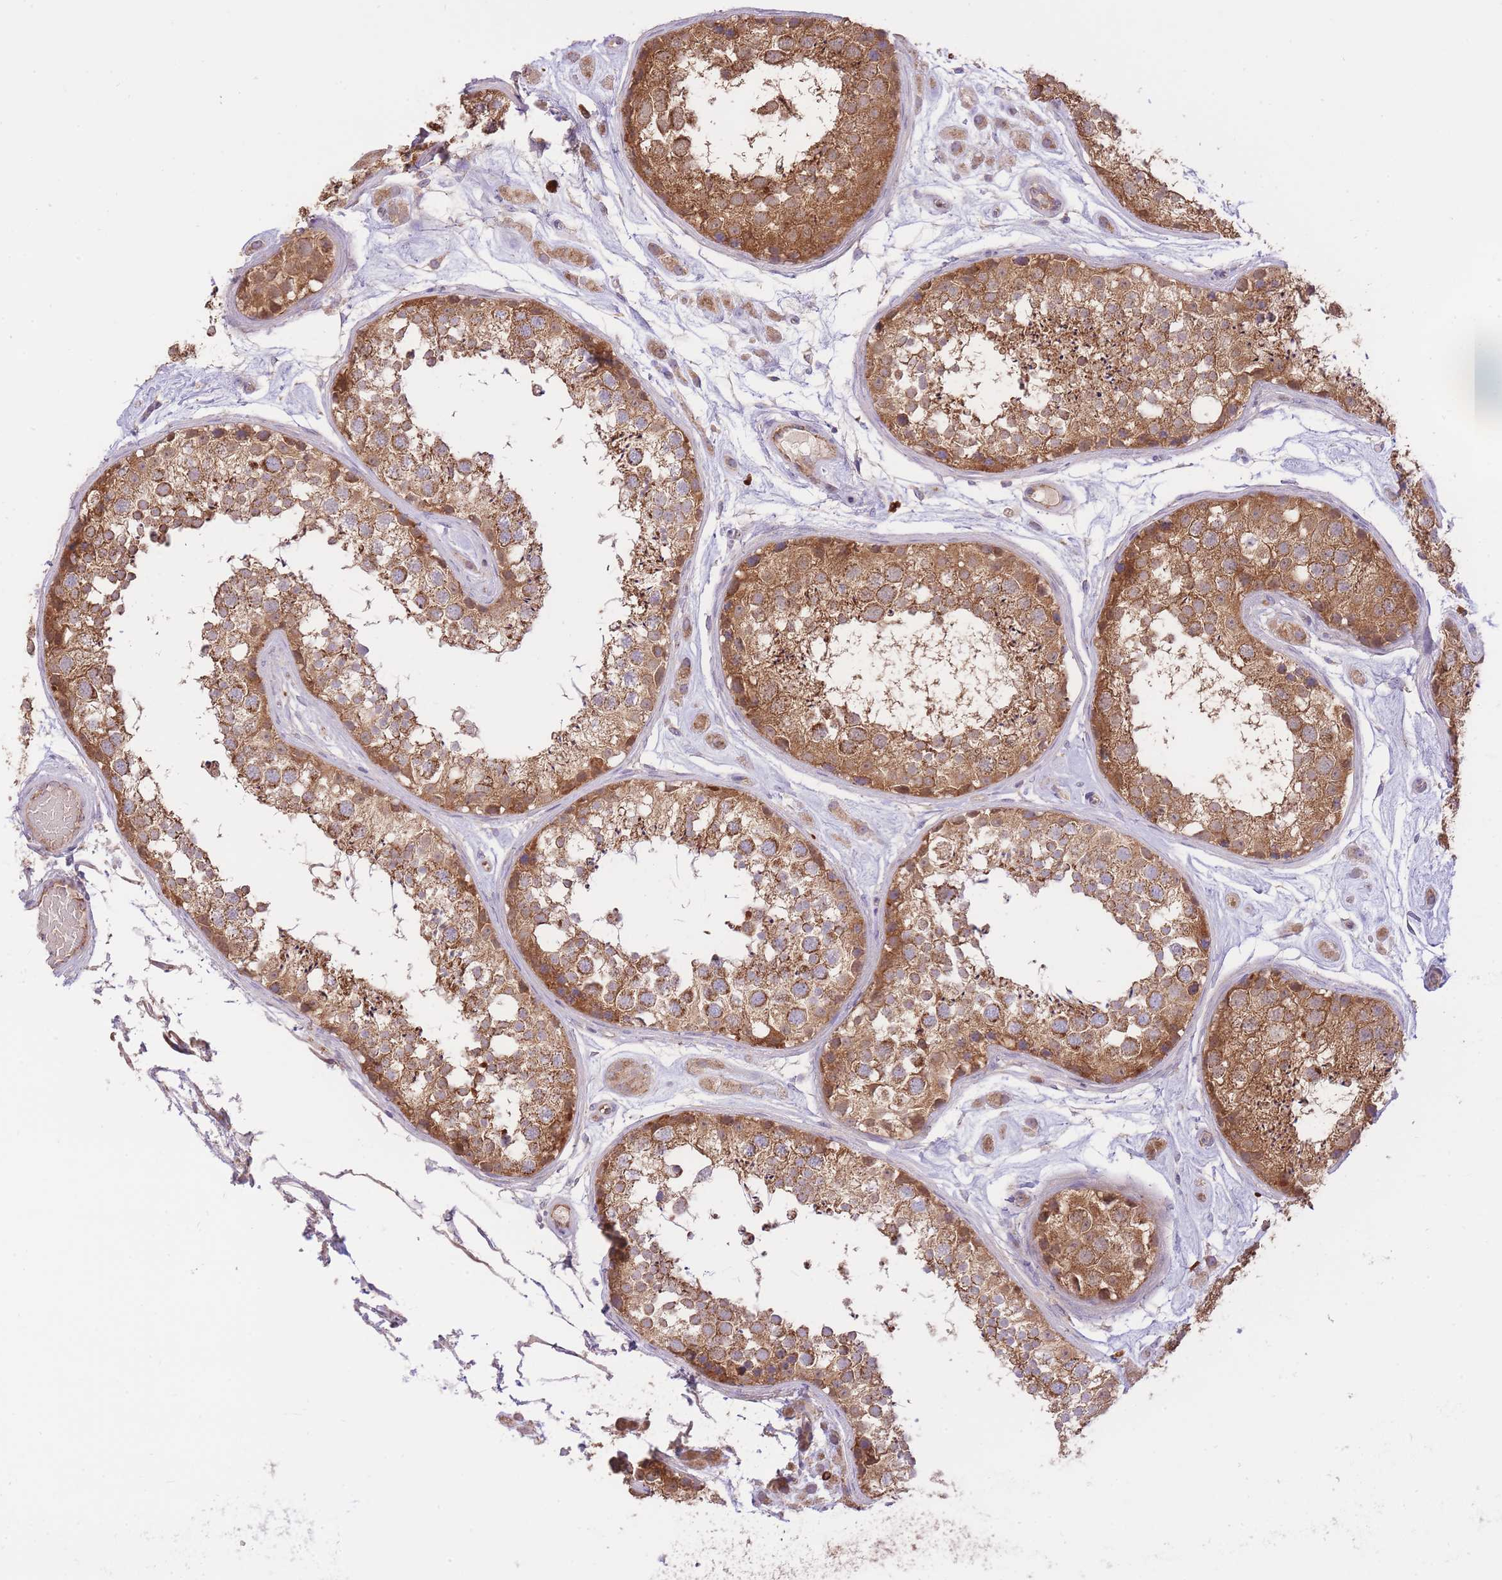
{"staining": {"intensity": "moderate", "quantity": ">75%", "location": "cytoplasmic/membranous"}, "tissue": "testis", "cell_type": "Cells in seminiferous ducts", "image_type": "normal", "snomed": [{"axis": "morphology", "description": "Normal tissue, NOS"}, {"axis": "topography", "description": "Testis"}], "caption": "This is an image of immunohistochemistry staining of benign testis, which shows moderate expression in the cytoplasmic/membranous of cells in seminiferous ducts.", "gene": "PREP", "patient": {"sex": "male", "age": 25}}